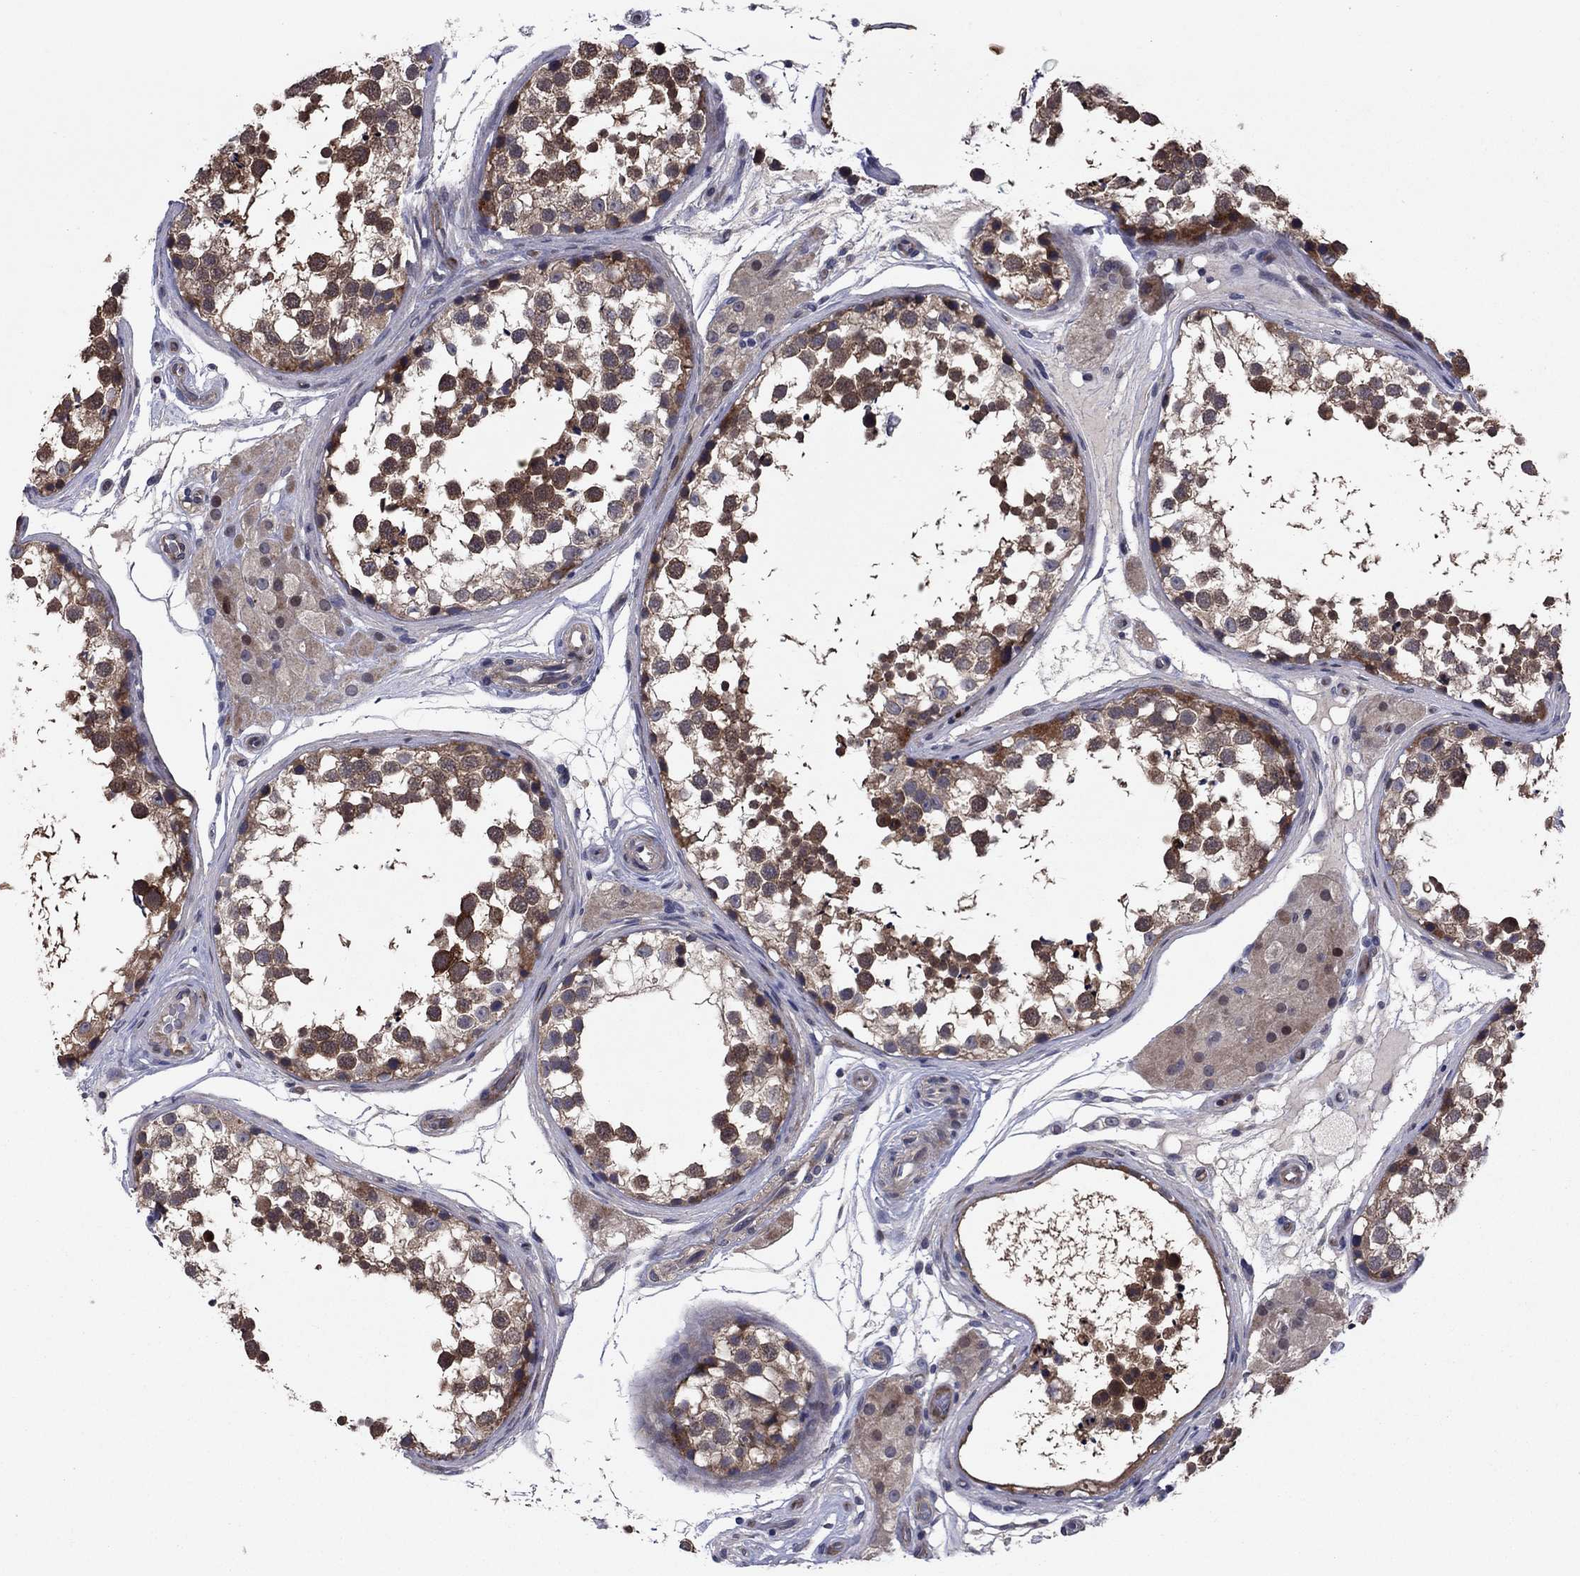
{"staining": {"intensity": "strong", "quantity": "<25%", "location": "cytoplasmic/membranous"}, "tissue": "testis", "cell_type": "Cells in seminiferous ducts", "image_type": "normal", "snomed": [{"axis": "morphology", "description": "Normal tissue, NOS"}, {"axis": "morphology", "description": "Seminoma, NOS"}, {"axis": "topography", "description": "Testis"}], "caption": "An immunohistochemistry micrograph of benign tissue is shown. Protein staining in brown shows strong cytoplasmic/membranous positivity in testis within cells in seminiferous ducts.", "gene": "MSRB1", "patient": {"sex": "male", "age": 65}}